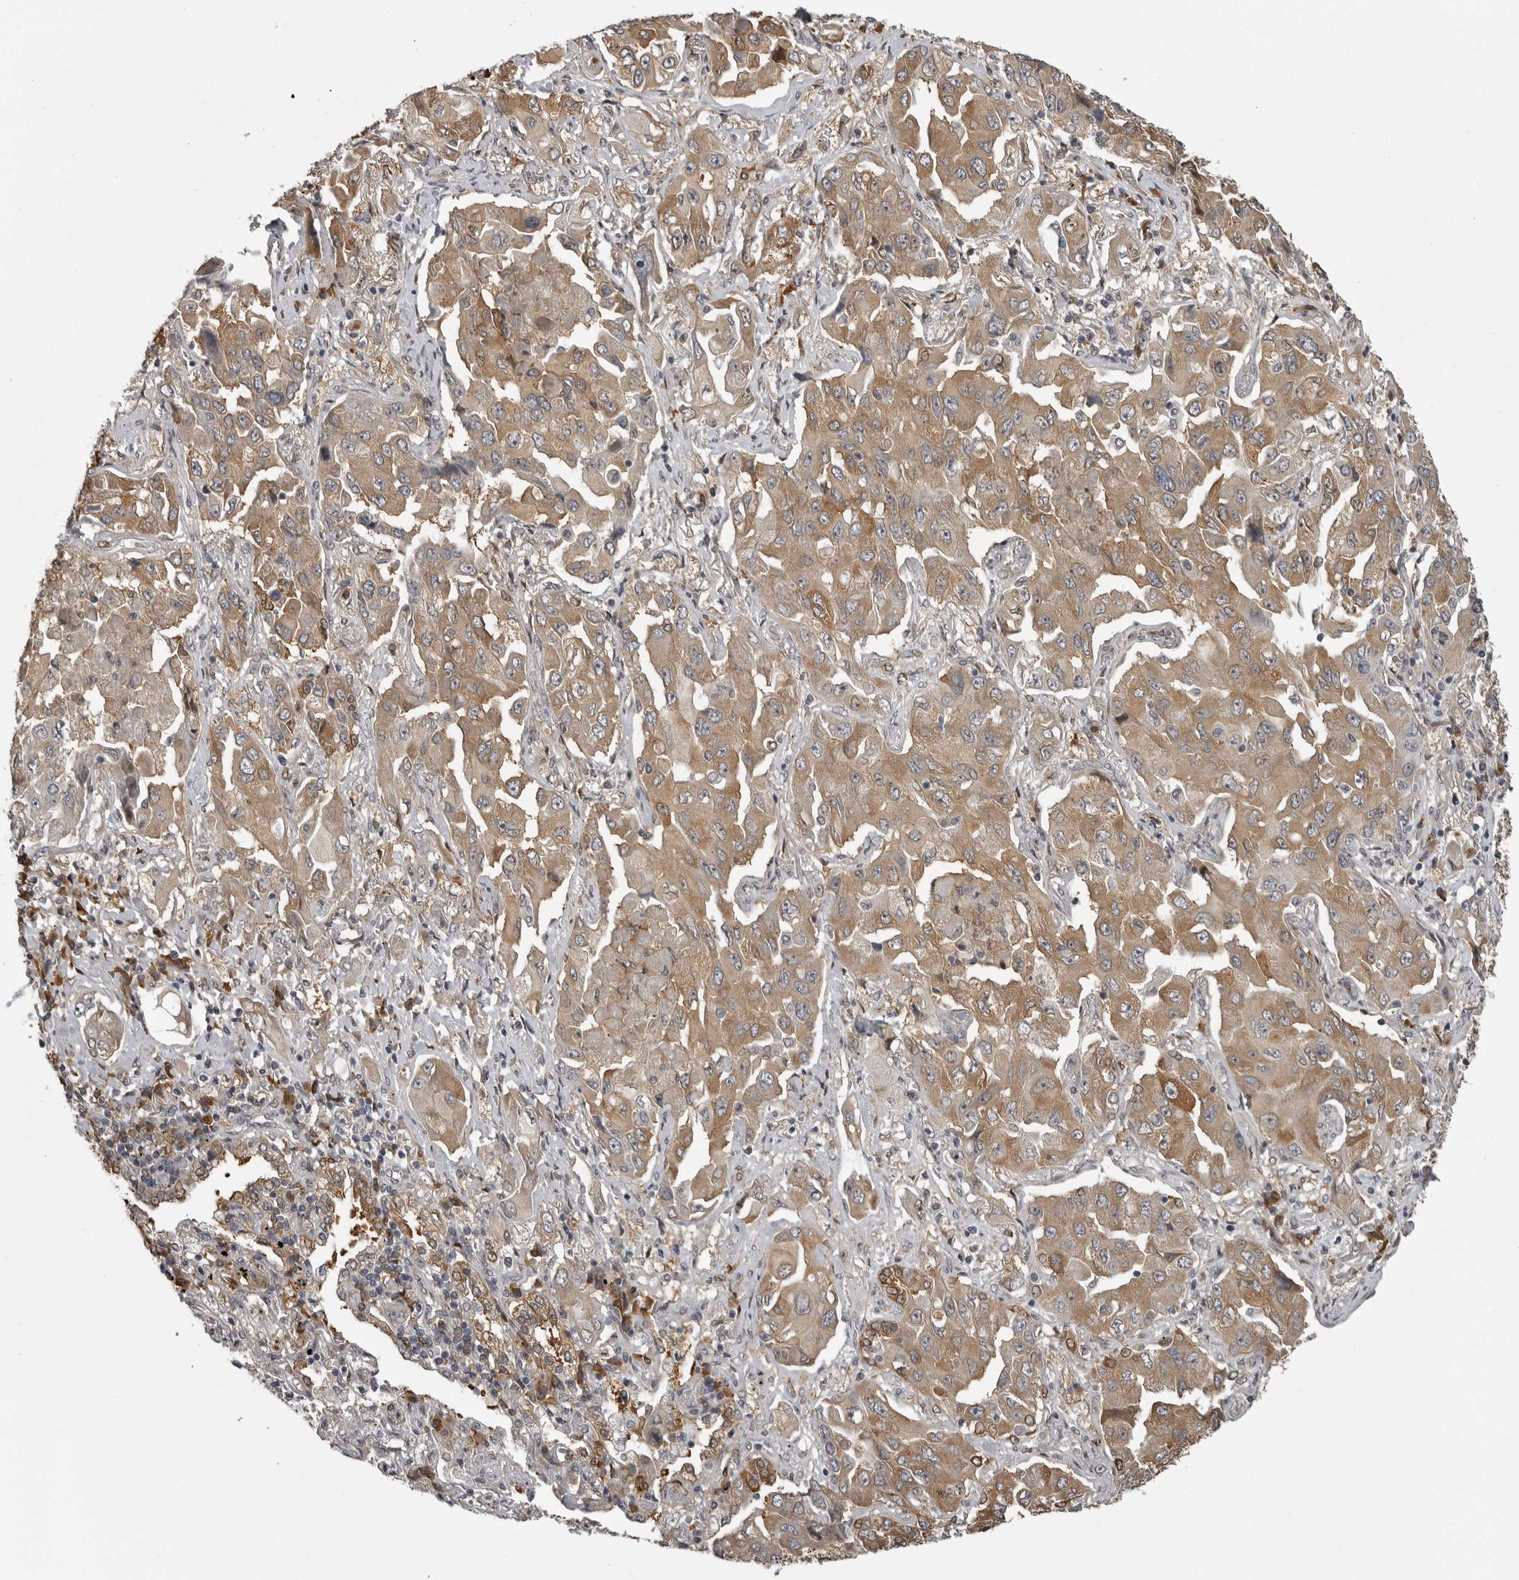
{"staining": {"intensity": "moderate", "quantity": ">75%", "location": "cytoplasmic/membranous"}, "tissue": "lung cancer", "cell_type": "Tumor cells", "image_type": "cancer", "snomed": [{"axis": "morphology", "description": "Adenocarcinoma, NOS"}, {"axis": "topography", "description": "Lung"}], "caption": "The immunohistochemical stain labels moderate cytoplasmic/membranous staining in tumor cells of lung cancer (adenocarcinoma) tissue. The staining was performed using DAB to visualize the protein expression in brown, while the nuclei were stained in blue with hematoxylin (Magnification: 20x).", "gene": "SNX16", "patient": {"sex": "female", "age": 65}}